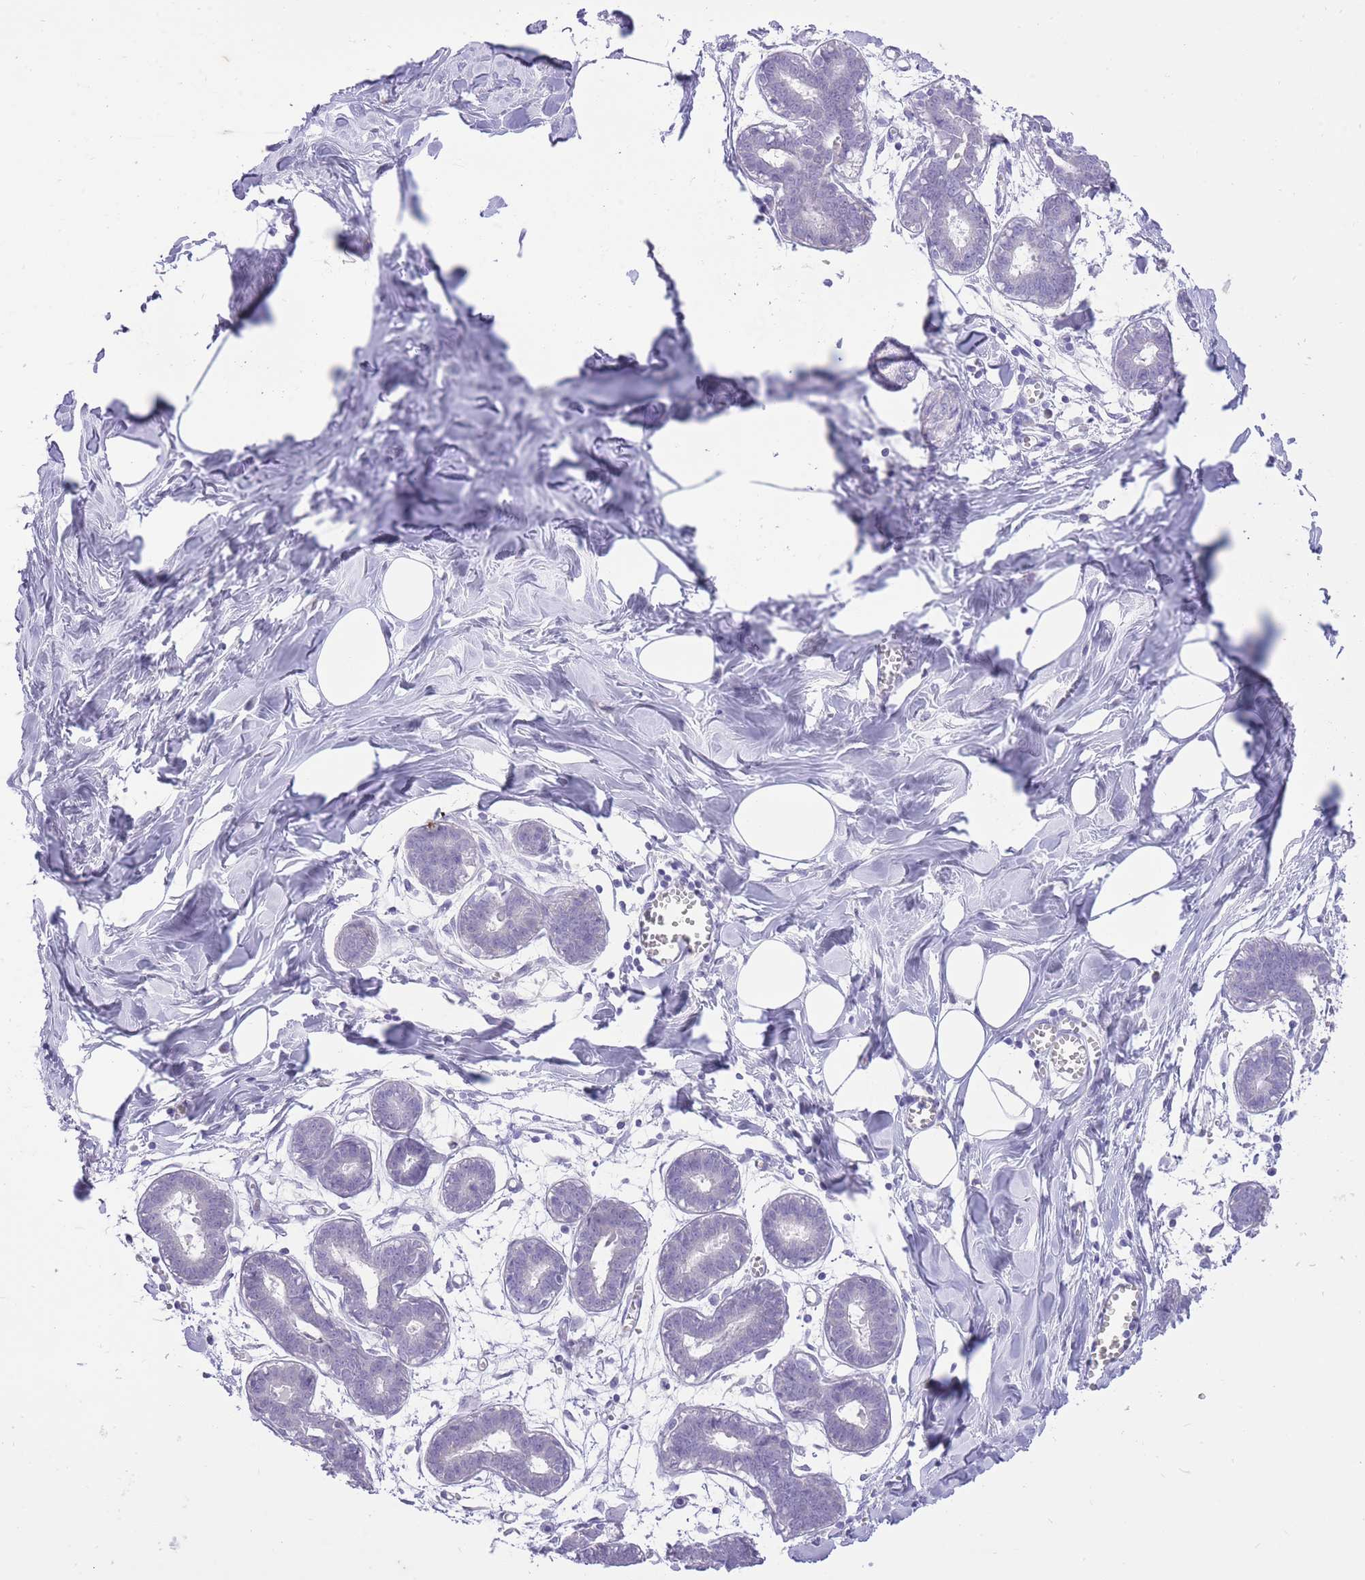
{"staining": {"intensity": "negative", "quantity": "none", "location": "none"}, "tissue": "breast", "cell_type": "Adipocytes", "image_type": "normal", "snomed": [{"axis": "morphology", "description": "Normal tissue, NOS"}, {"axis": "topography", "description": "Breast"}], "caption": "Human breast stained for a protein using immunohistochemistry exhibits no staining in adipocytes.", "gene": "DENND2D", "patient": {"sex": "female", "age": 27}}